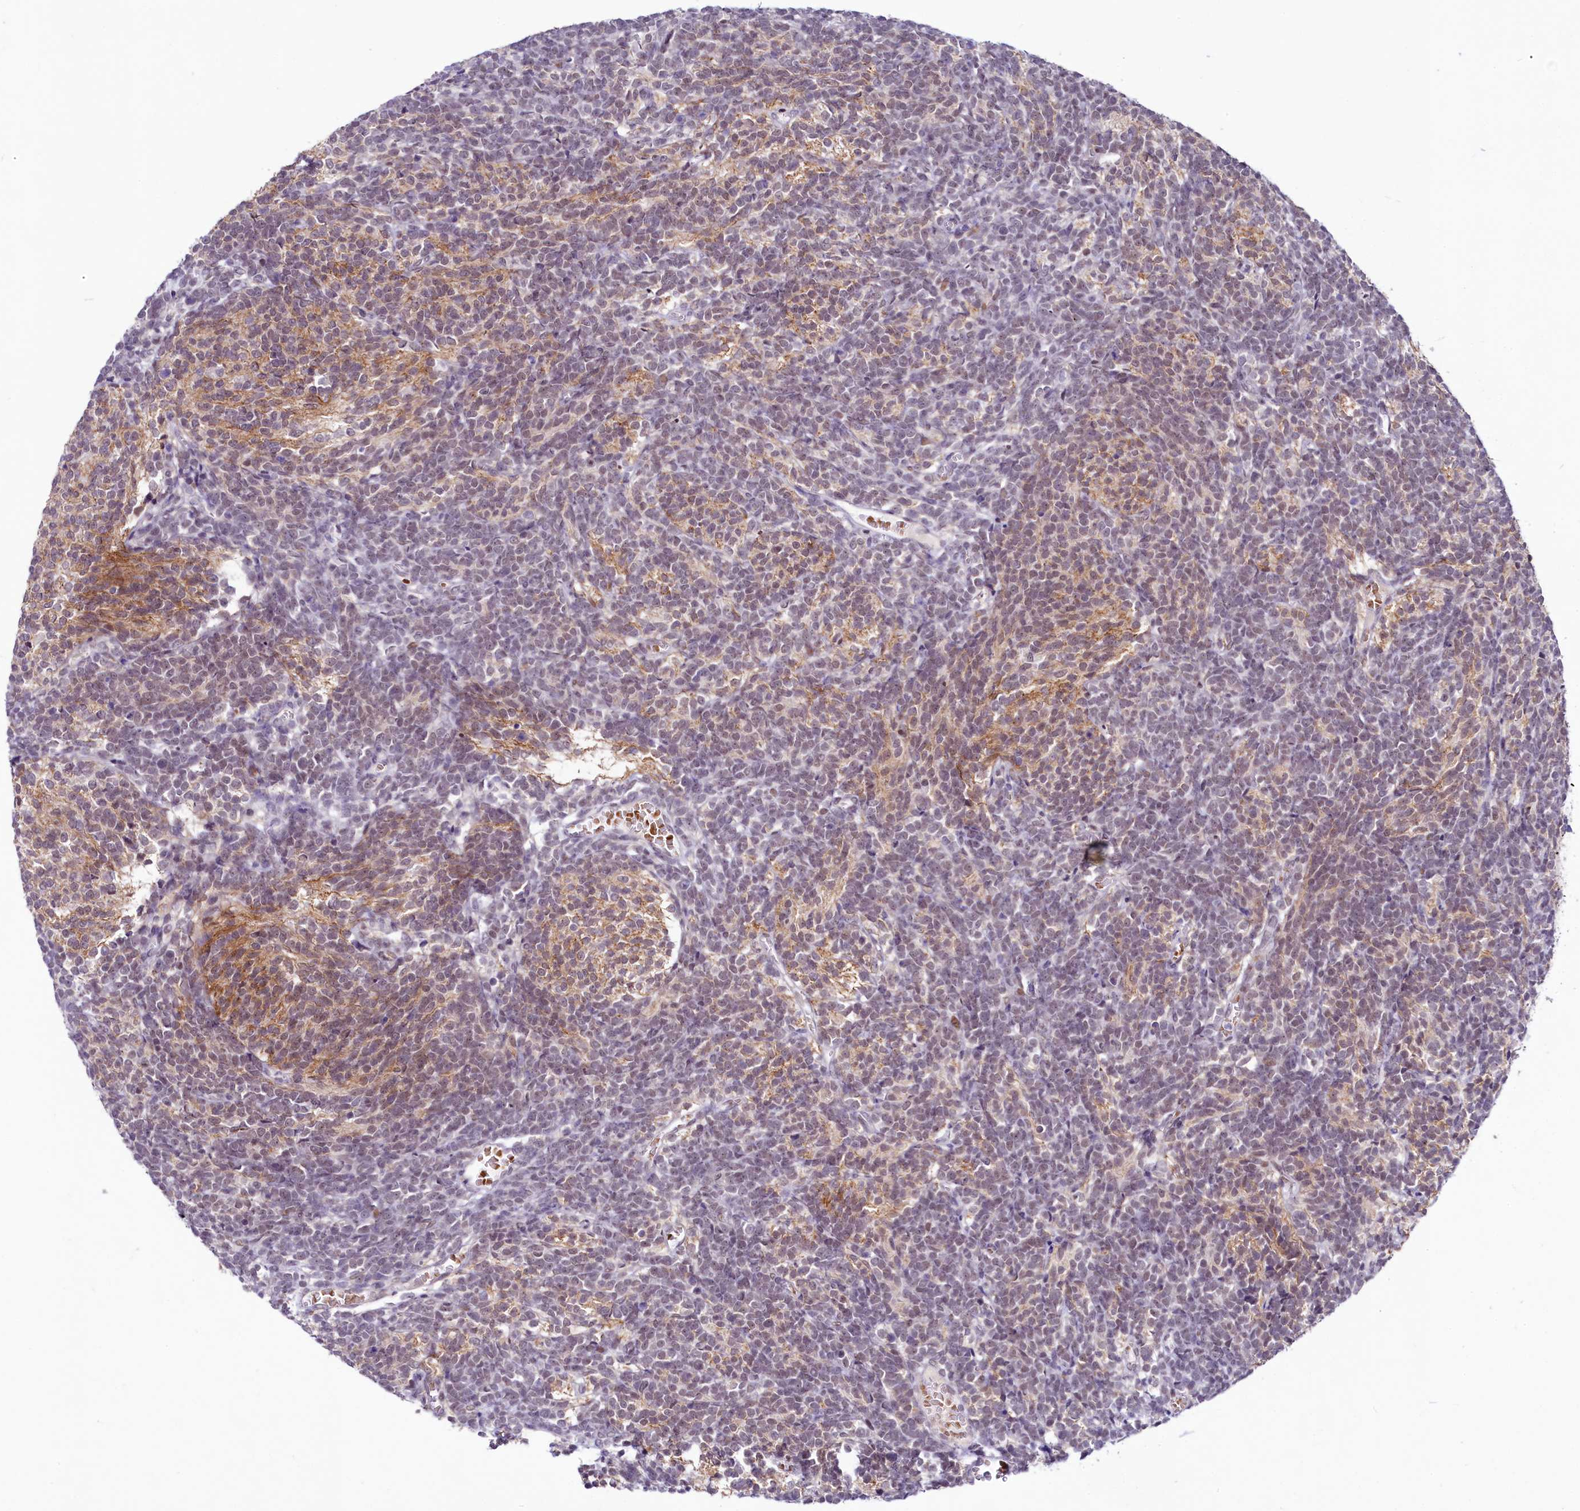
{"staining": {"intensity": "weak", "quantity": "25%-75%", "location": "cytoplasmic/membranous,nuclear"}, "tissue": "glioma", "cell_type": "Tumor cells", "image_type": "cancer", "snomed": [{"axis": "morphology", "description": "Glioma, malignant, Low grade"}, {"axis": "topography", "description": "Brain"}], "caption": "A low amount of weak cytoplasmic/membranous and nuclear staining is appreciated in approximately 25%-75% of tumor cells in glioma tissue.", "gene": "LEUTX", "patient": {"sex": "female", "age": 1}}